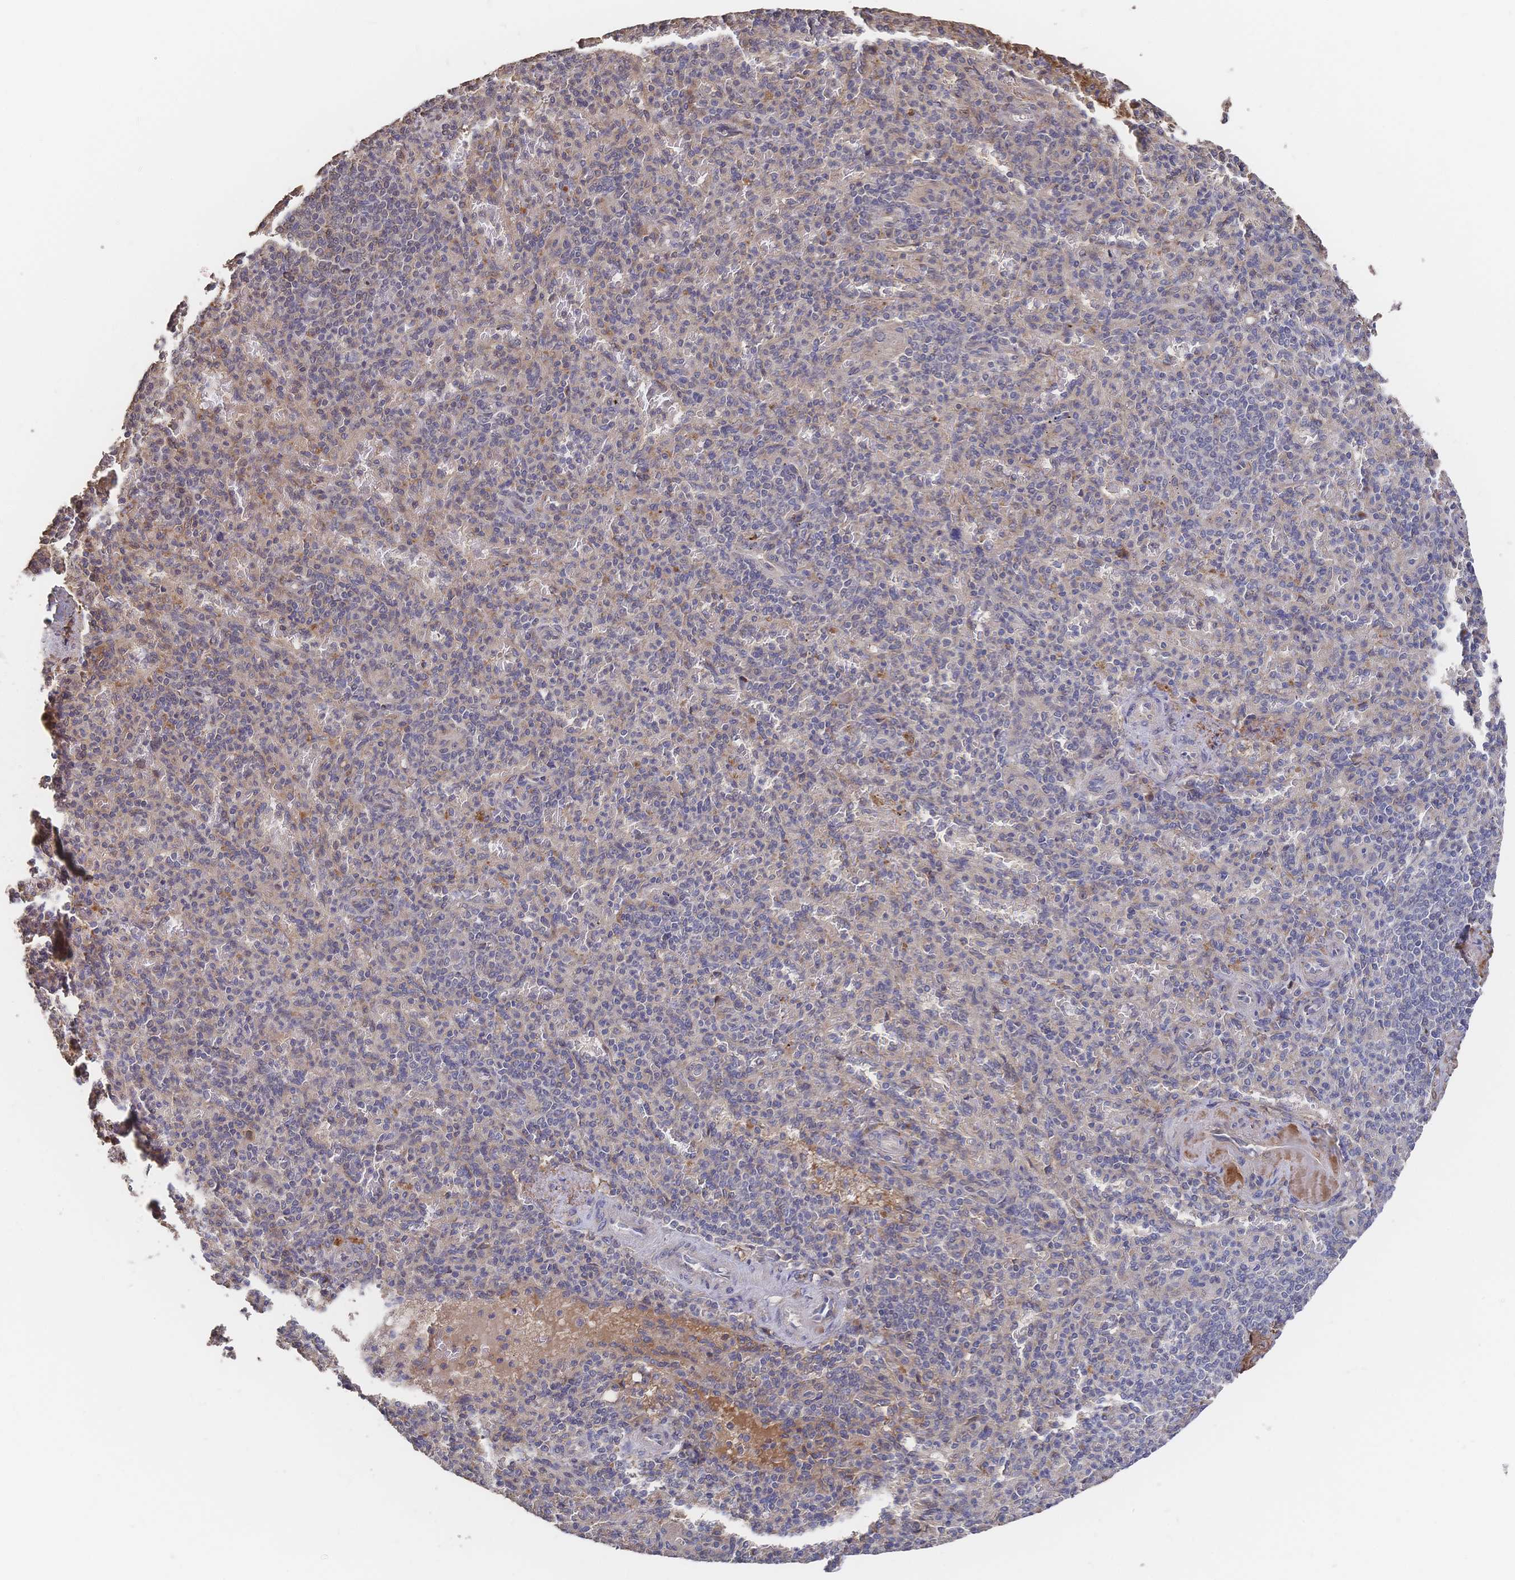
{"staining": {"intensity": "weak", "quantity": "<25%", "location": "cytoplasmic/membranous"}, "tissue": "spleen", "cell_type": "Cells in red pulp", "image_type": "normal", "snomed": [{"axis": "morphology", "description": "Normal tissue, NOS"}, {"axis": "topography", "description": "Spleen"}], "caption": "There is no significant positivity in cells in red pulp of spleen. The staining was performed using DAB to visualize the protein expression in brown, while the nuclei were stained in blue with hematoxylin (Magnification: 20x).", "gene": "DNAJA4", "patient": {"sex": "female", "age": 74}}